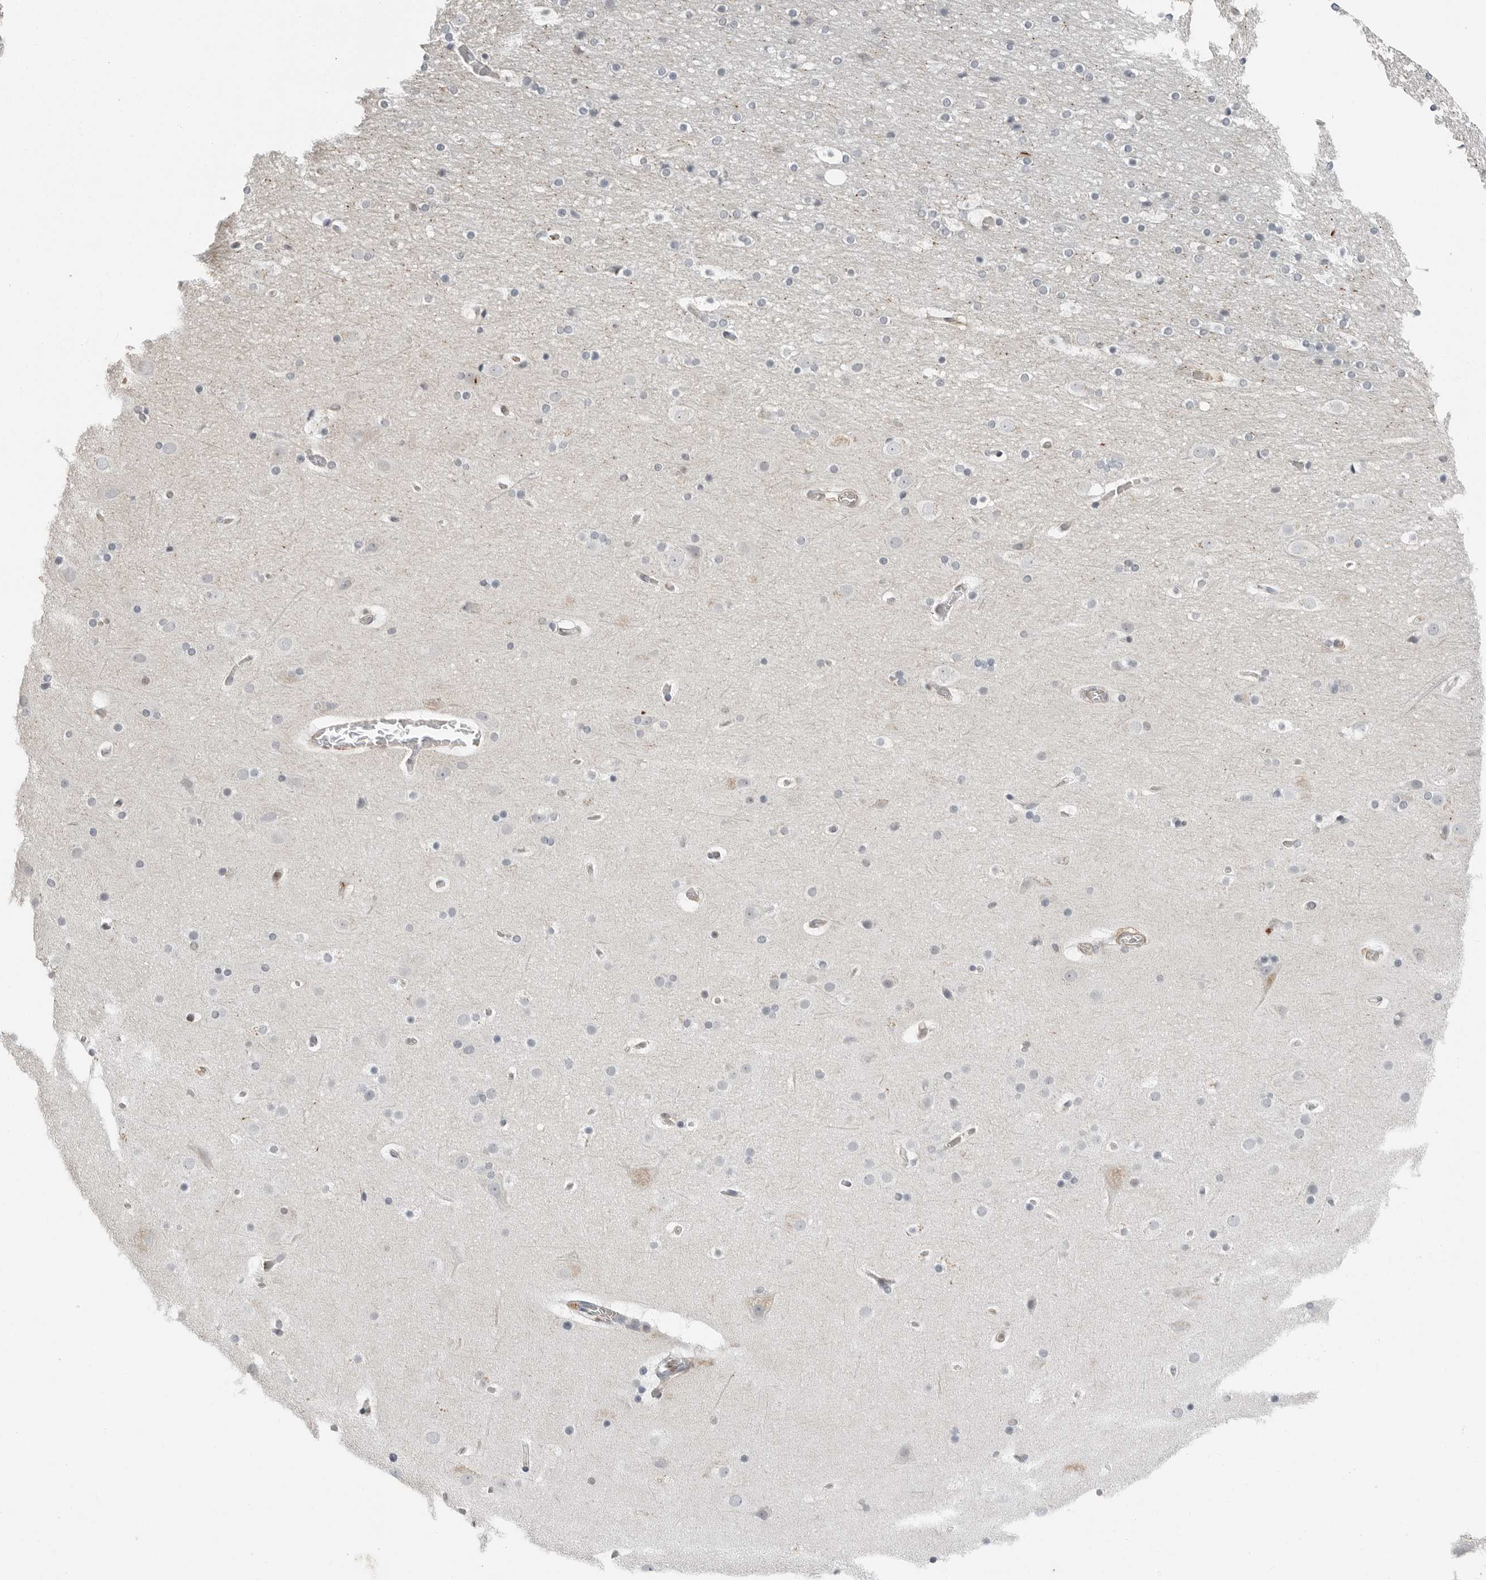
{"staining": {"intensity": "weak", "quantity": "25%-75%", "location": "cytoplasmic/membranous"}, "tissue": "cerebral cortex", "cell_type": "Endothelial cells", "image_type": "normal", "snomed": [{"axis": "morphology", "description": "Normal tissue, NOS"}, {"axis": "topography", "description": "Cerebral cortex"}], "caption": "A brown stain labels weak cytoplasmic/membranous positivity of a protein in endothelial cells of benign cerebral cortex.", "gene": "LEFTY2", "patient": {"sex": "male", "age": 57}}